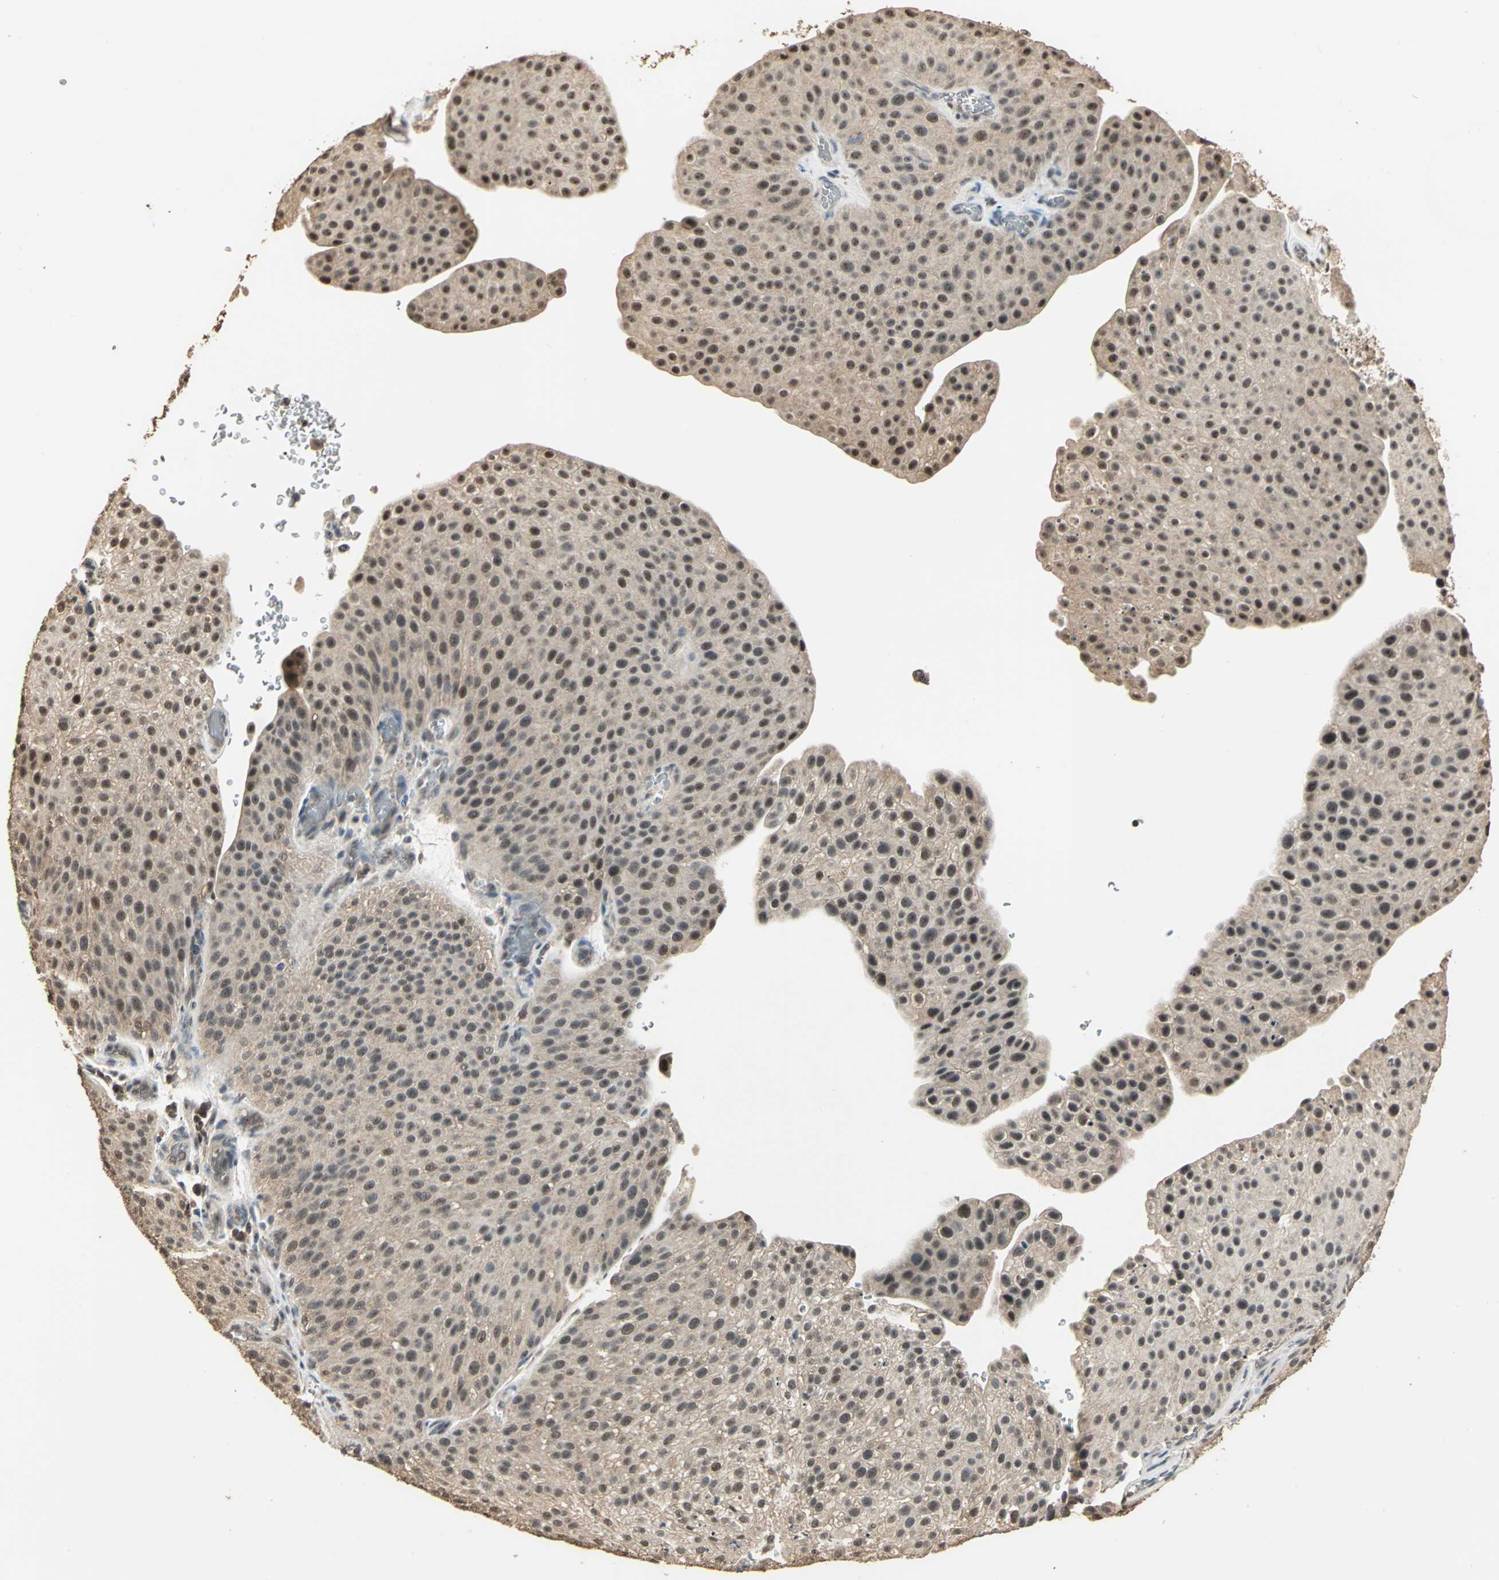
{"staining": {"intensity": "weak", "quantity": "25%-75%", "location": "cytoplasmic/membranous"}, "tissue": "urothelial cancer", "cell_type": "Tumor cells", "image_type": "cancer", "snomed": [{"axis": "morphology", "description": "Urothelial carcinoma, Low grade"}, {"axis": "topography", "description": "Smooth muscle"}, {"axis": "topography", "description": "Urinary bladder"}], "caption": "A brown stain labels weak cytoplasmic/membranous staining of a protein in human low-grade urothelial carcinoma tumor cells. (Brightfield microscopy of DAB IHC at high magnification).", "gene": "UCHL5", "patient": {"sex": "male", "age": 60}}